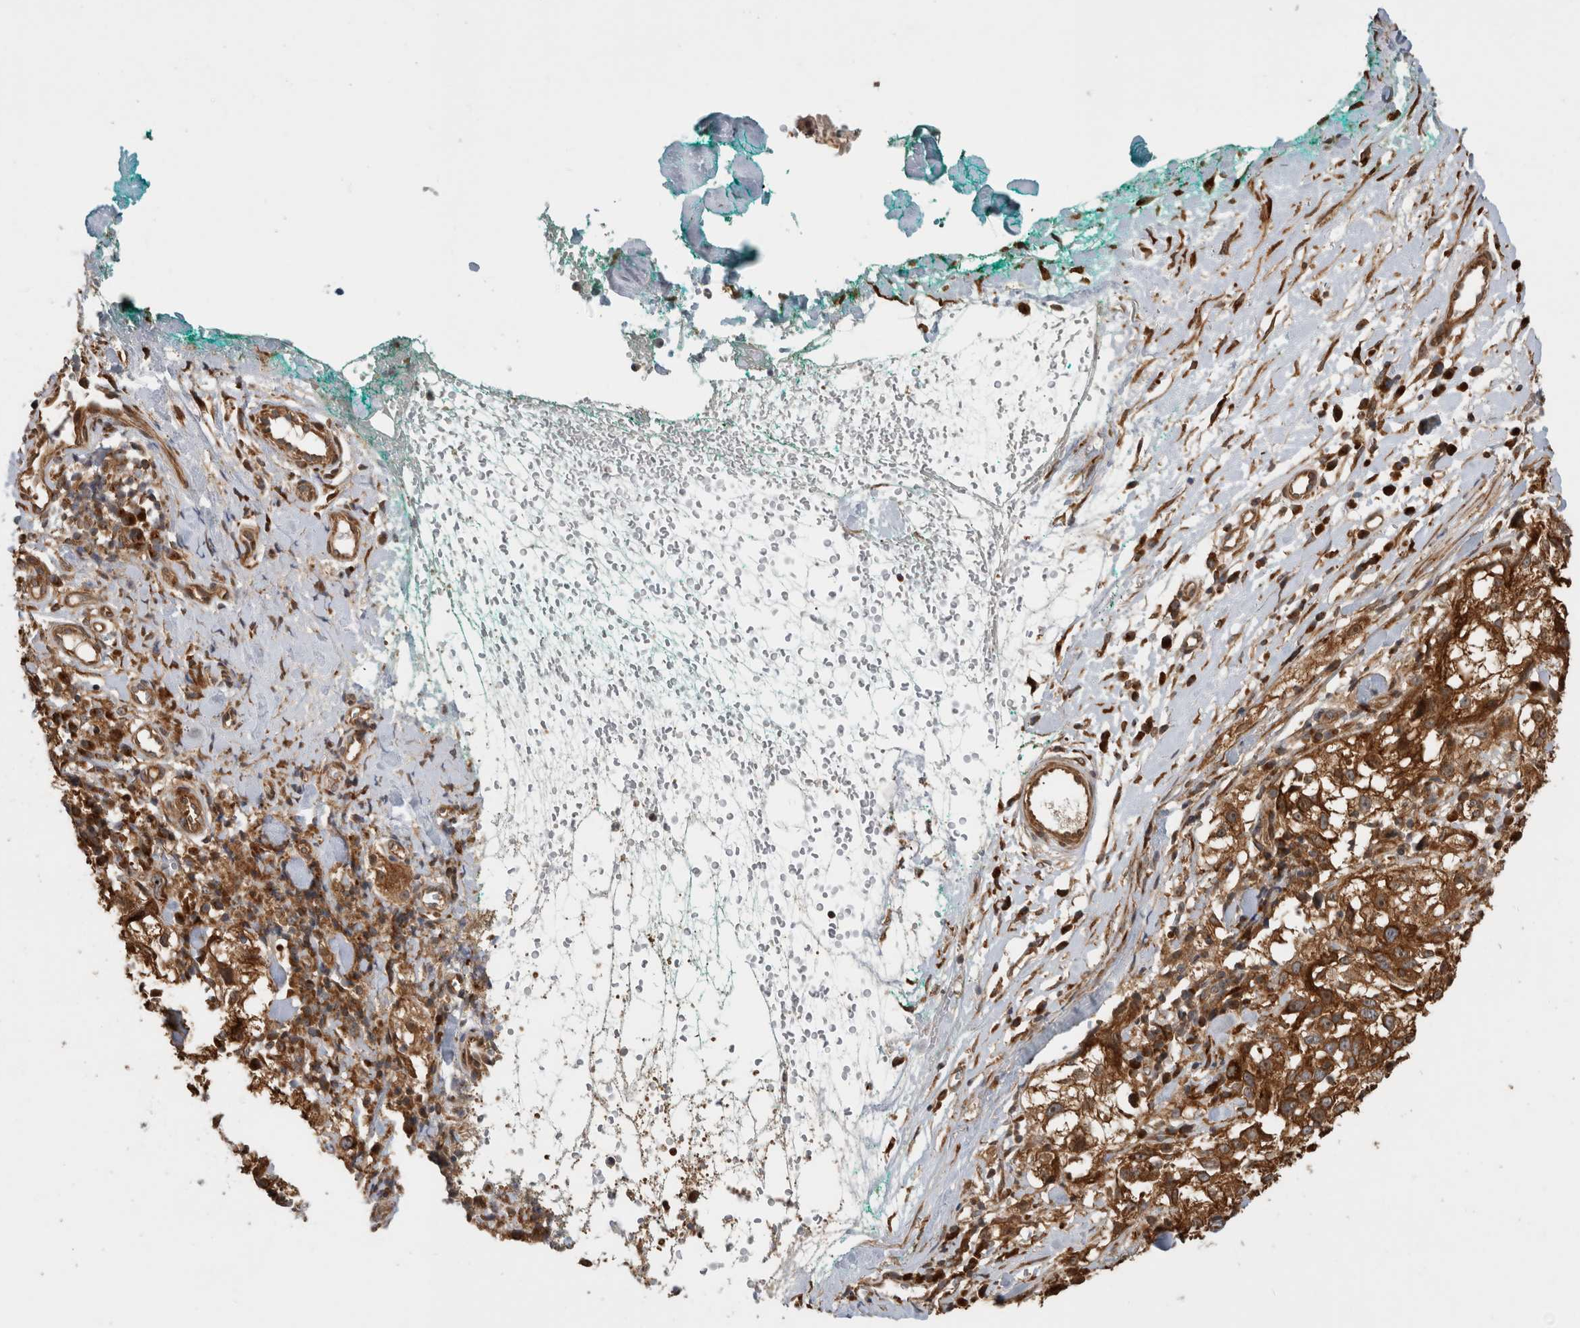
{"staining": {"intensity": "moderate", "quantity": ">75%", "location": "cytoplasmic/membranous"}, "tissue": "melanoma", "cell_type": "Tumor cells", "image_type": "cancer", "snomed": [{"axis": "morphology", "description": "Necrosis, NOS"}, {"axis": "morphology", "description": "Malignant melanoma, NOS"}, {"axis": "topography", "description": "Skin"}], "caption": "Moderate cytoplasmic/membranous staining for a protein is present in approximately >75% of tumor cells of melanoma using IHC.", "gene": "PCDHB15", "patient": {"sex": "female", "age": 87}}